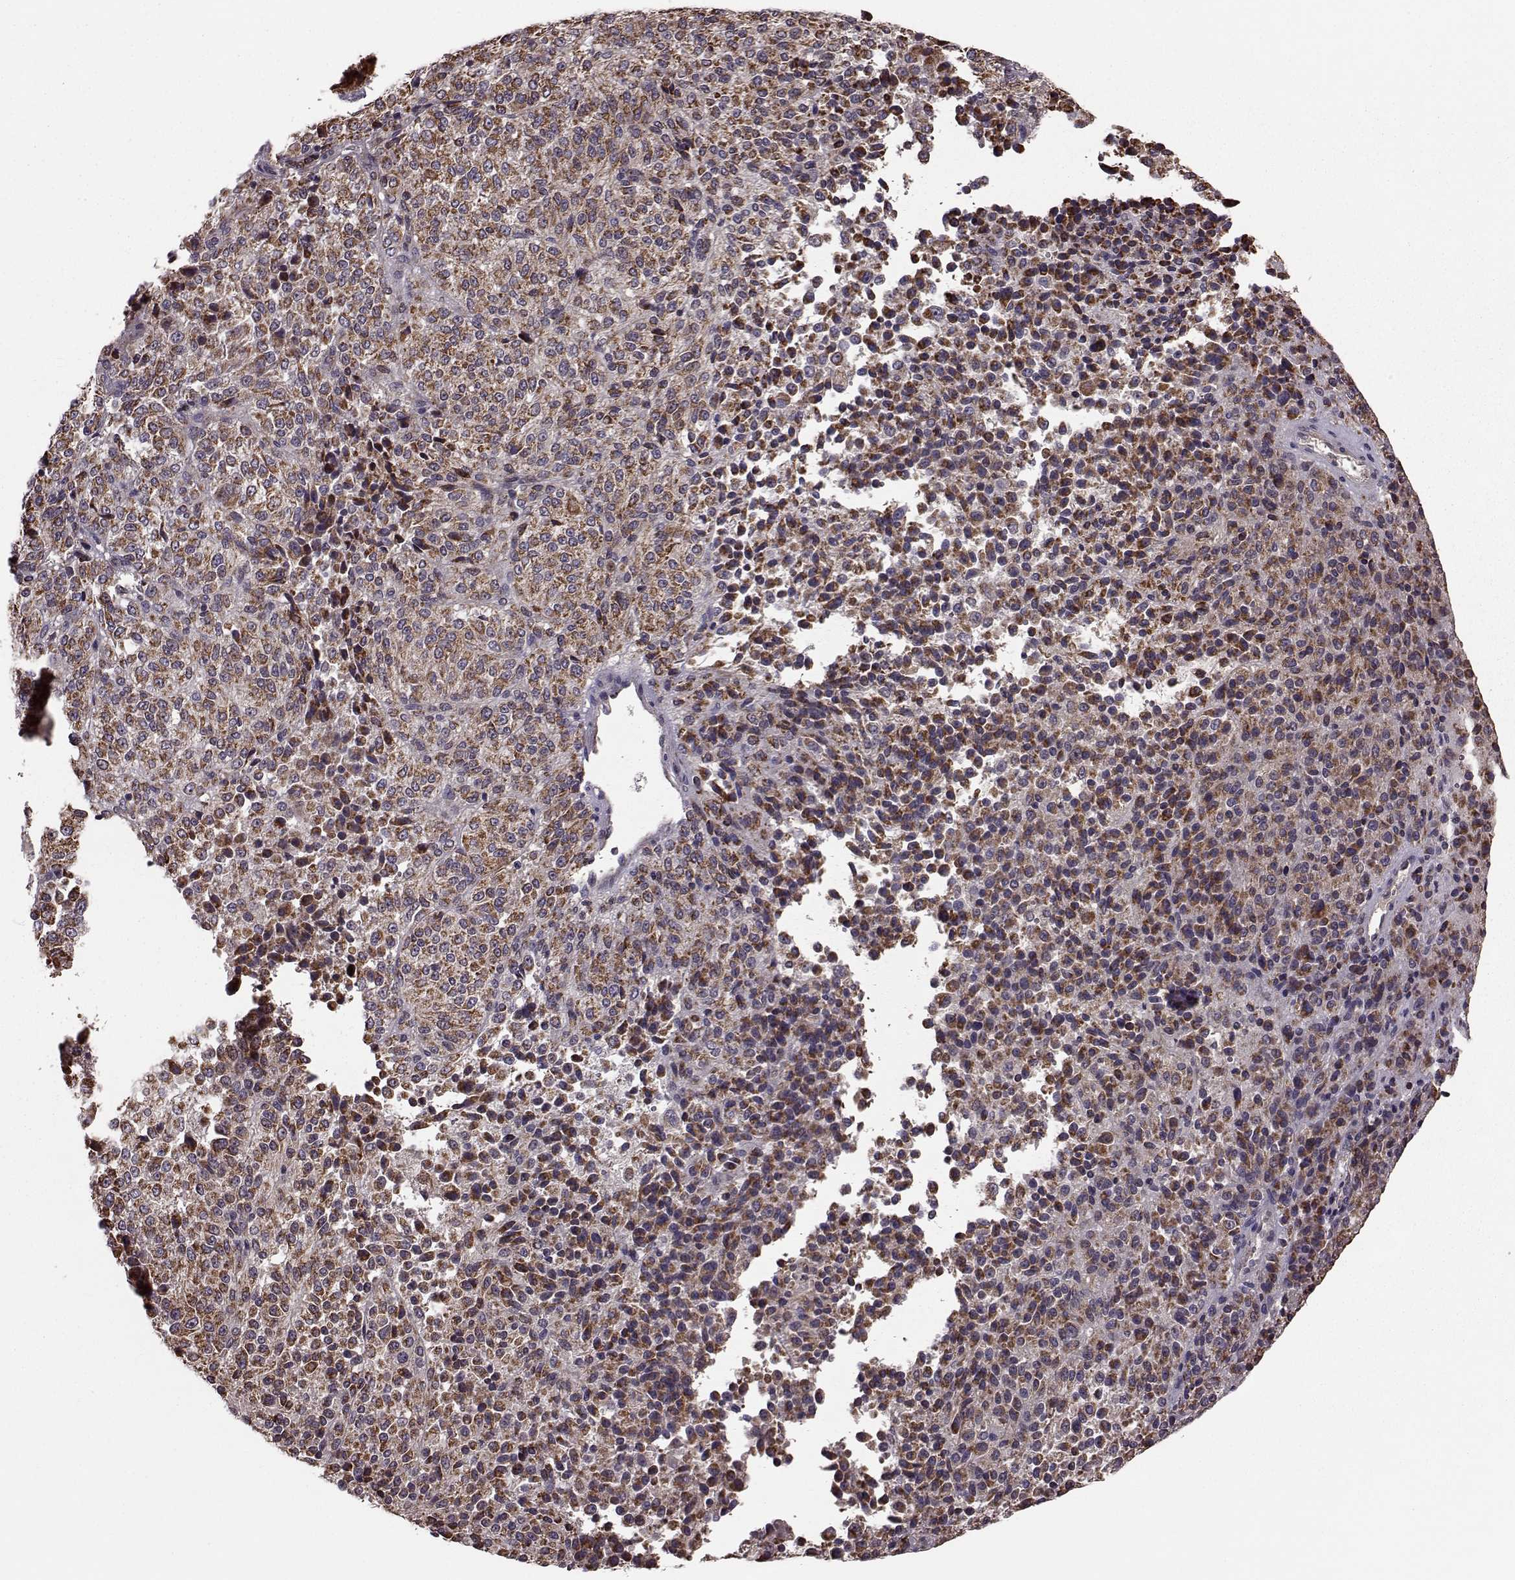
{"staining": {"intensity": "moderate", "quantity": ">75%", "location": "cytoplasmic/membranous"}, "tissue": "melanoma", "cell_type": "Tumor cells", "image_type": "cancer", "snomed": [{"axis": "morphology", "description": "Malignant melanoma, Metastatic site"}, {"axis": "topography", "description": "Brain"}], "caption": "Malignant melanoma (metastatic site) tissue exhibits moderate cytoplasmic/membranous staining in approximately >75% of tumor cells, visualized by immunohistochemistry. Nuclei are stained in blue.", "gene": "PUDP", "patient": {"sex": "female", "age": 56}}